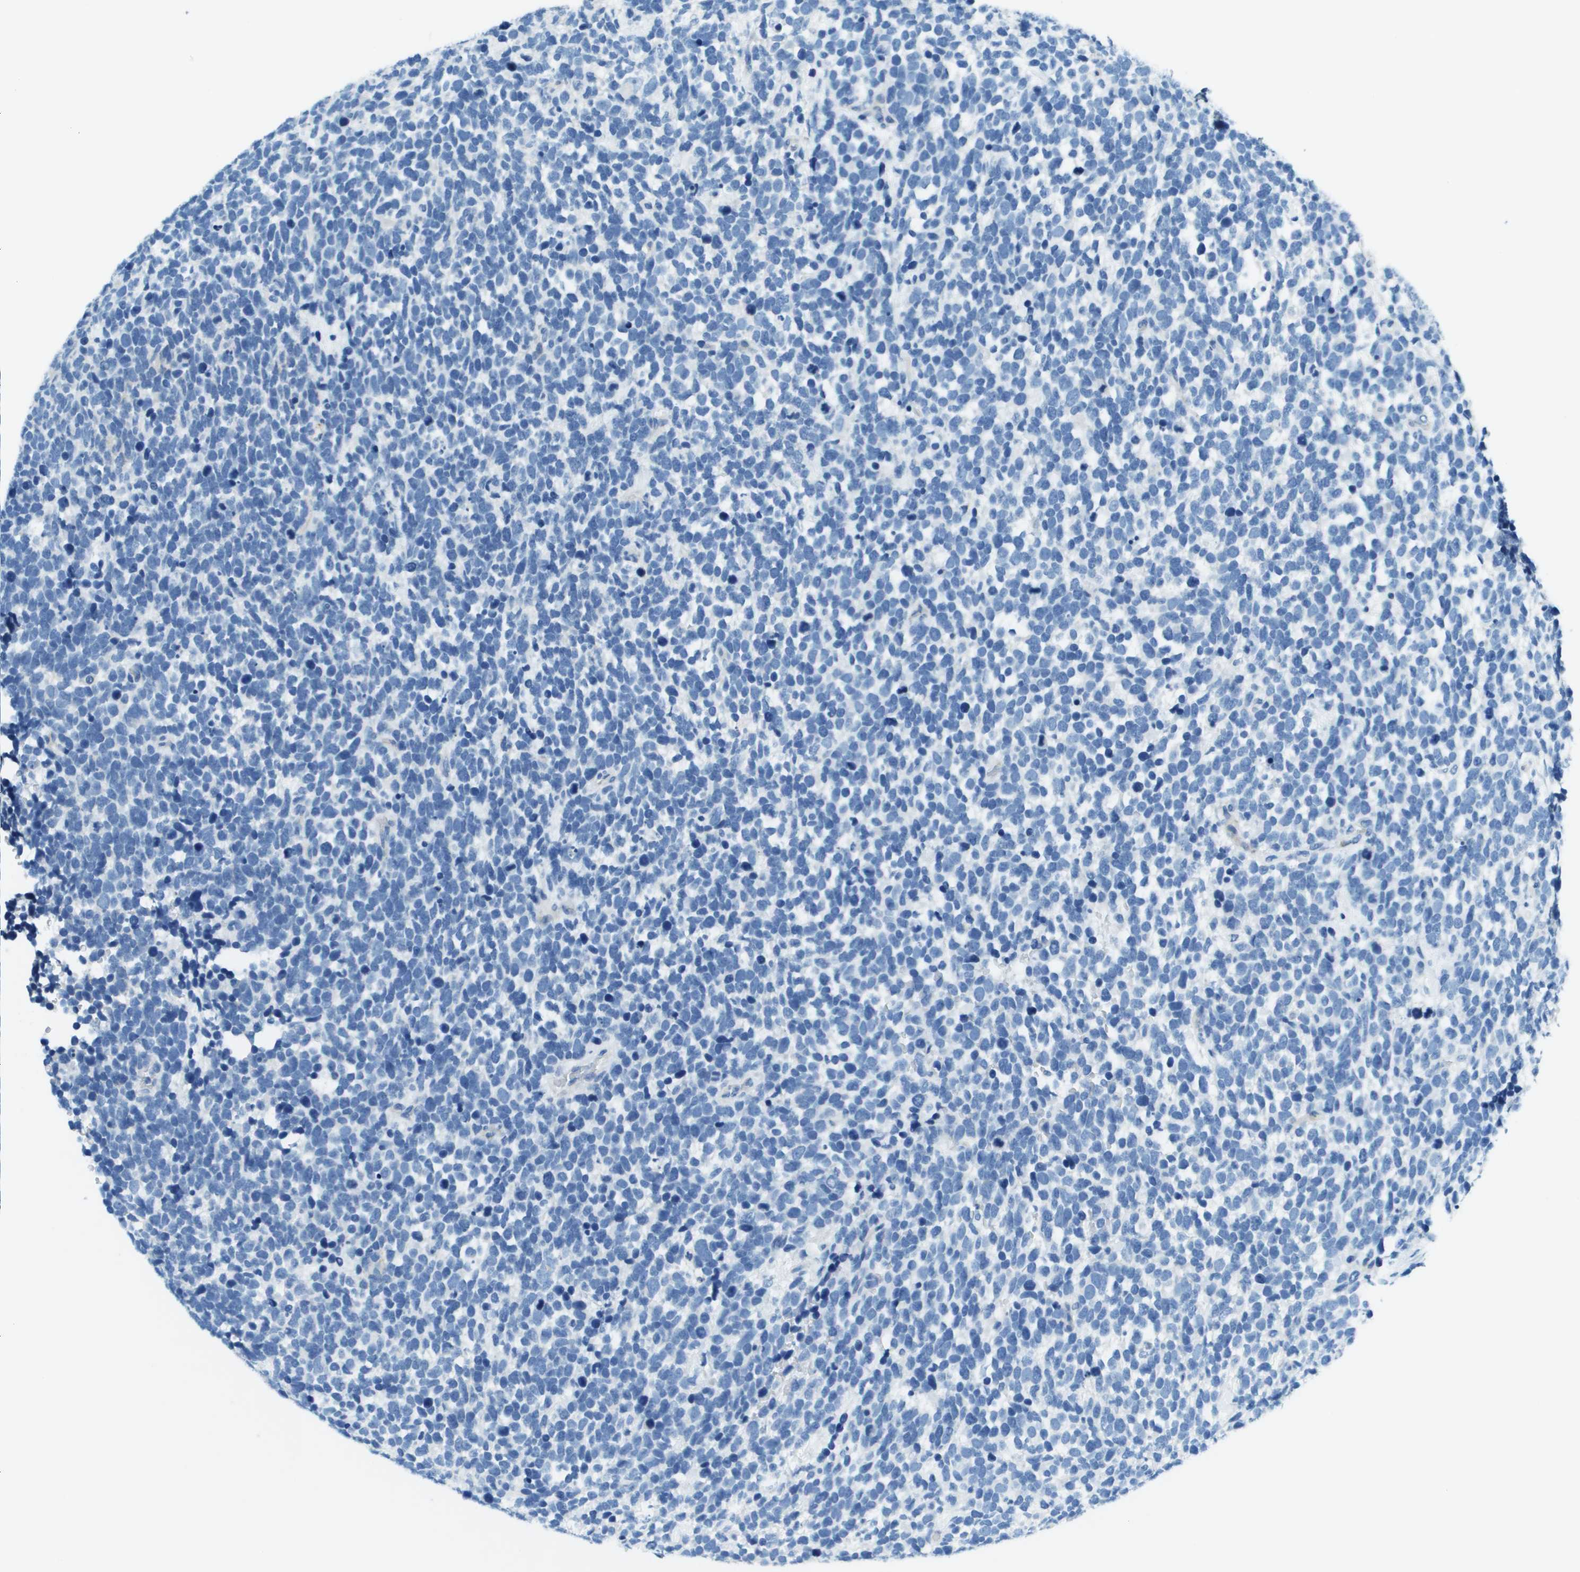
{"staining": {"intensity": "negative", "quantity": "none", "location": "none"}, "tissue": "urothelial cancer", "cell_type": "Tumor cells", "image_type": "cancer", "snomed": [{"axis": "morphology", "description": "Urothelial carcinoma, High grade"}, {"axis": "topography", "description": "Urinary bladder"}], "caption": "DAB (3,3'-diaminobenzidine) immunohistochemical staining of human urothelial cancer exhibits no significant expression in tumor cells.", "gene": "SLC16A10", "patient": {"sex": "female", "age": 82}}